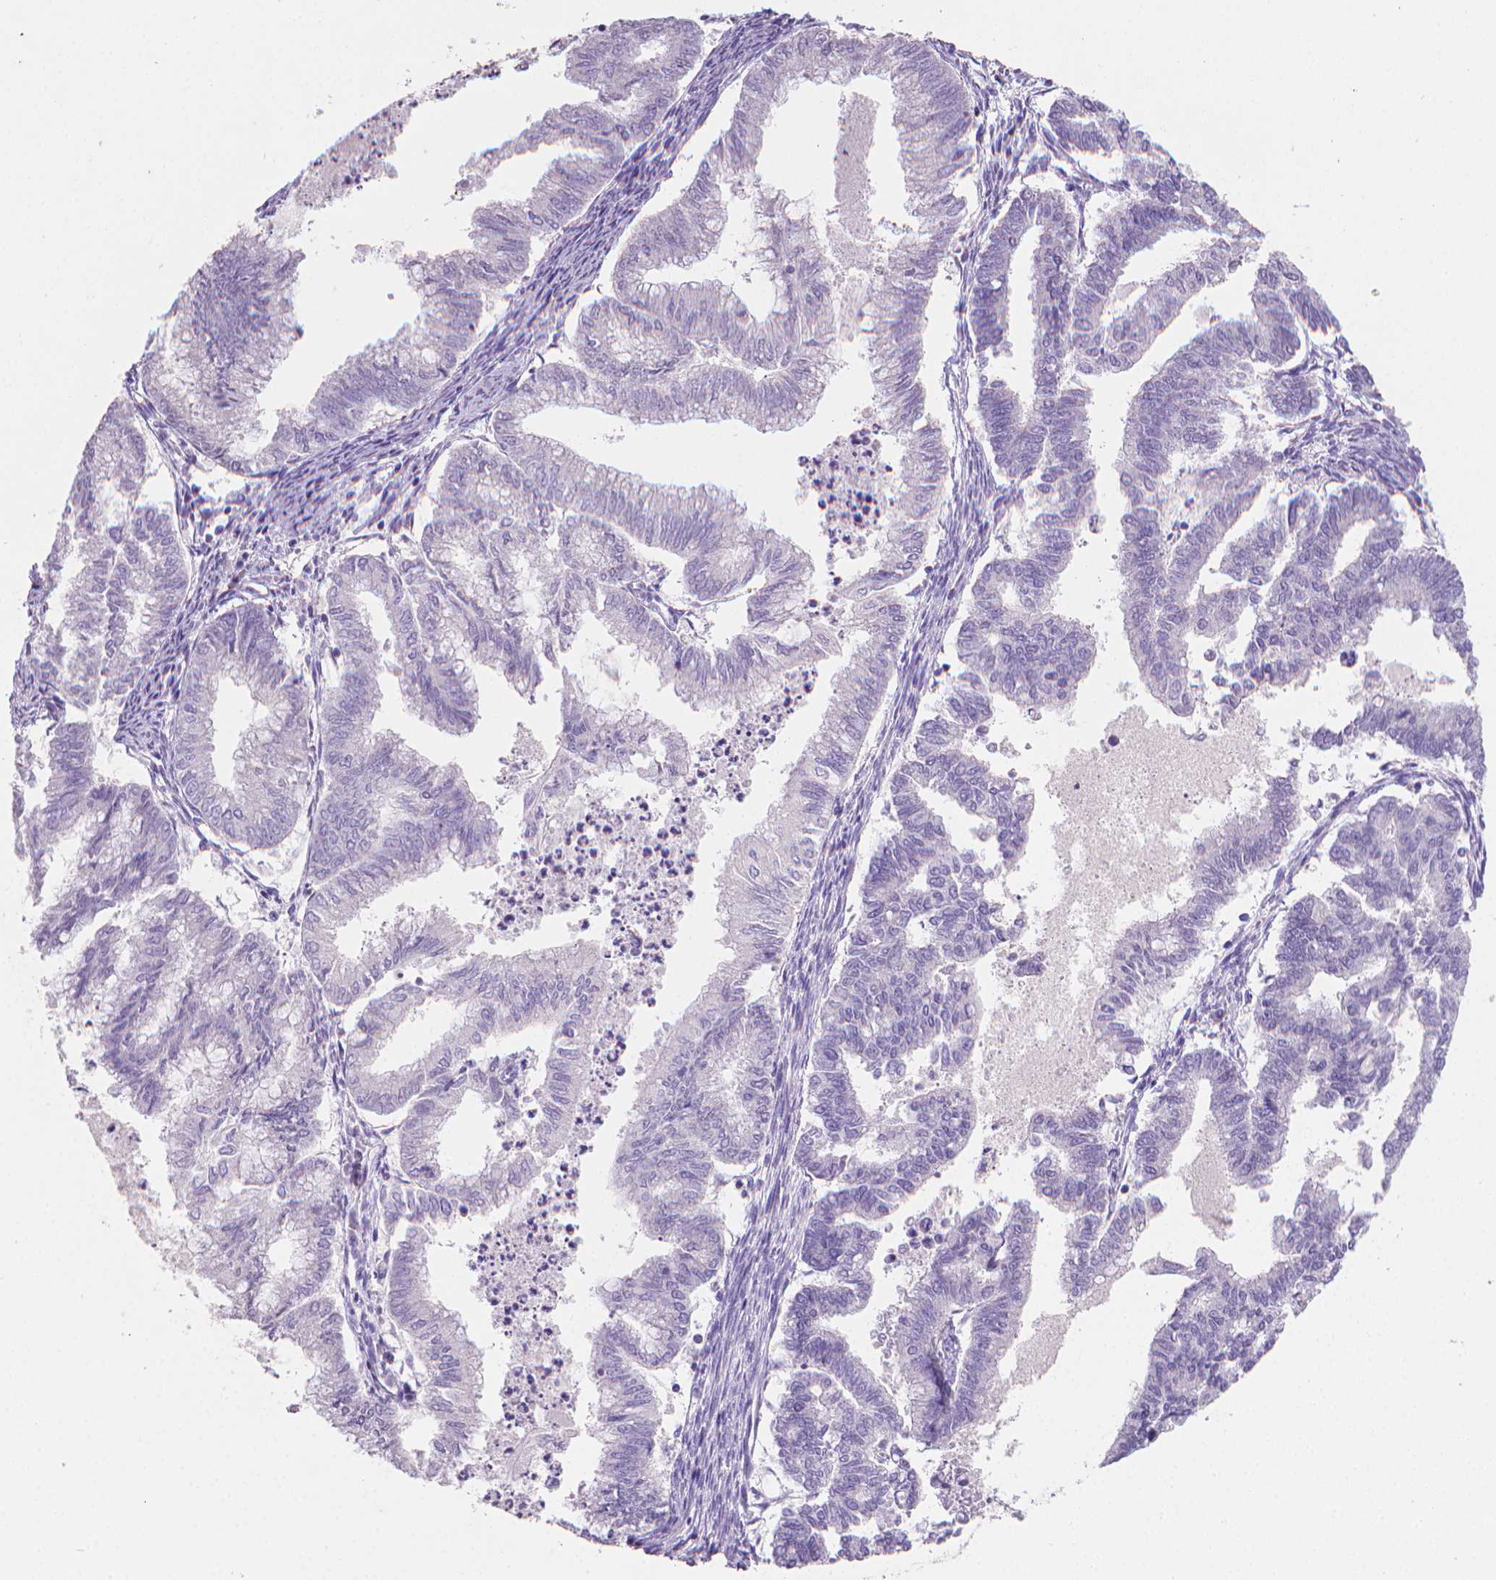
{"staining": {"intensity": "negative", "quantity": "none", "location": "none"}, "tissue": "endometrial cancer", "cell_type": "Tumor cells", "image_type": "cancer", "snomed": [{"axis": "morphology", "description": "Adenocarcinoma, NOS"}, {"axis": "topography", "description": "Endometrium"}], "caption": "Photomicrograph shows no protein staining in tumor cells of endometrial cancer tissue. (DAB immunohistochemistry with hematoxylin counter stain).", "gene": "TNNI2", "patient": {"sex": "female", "age": 79}}